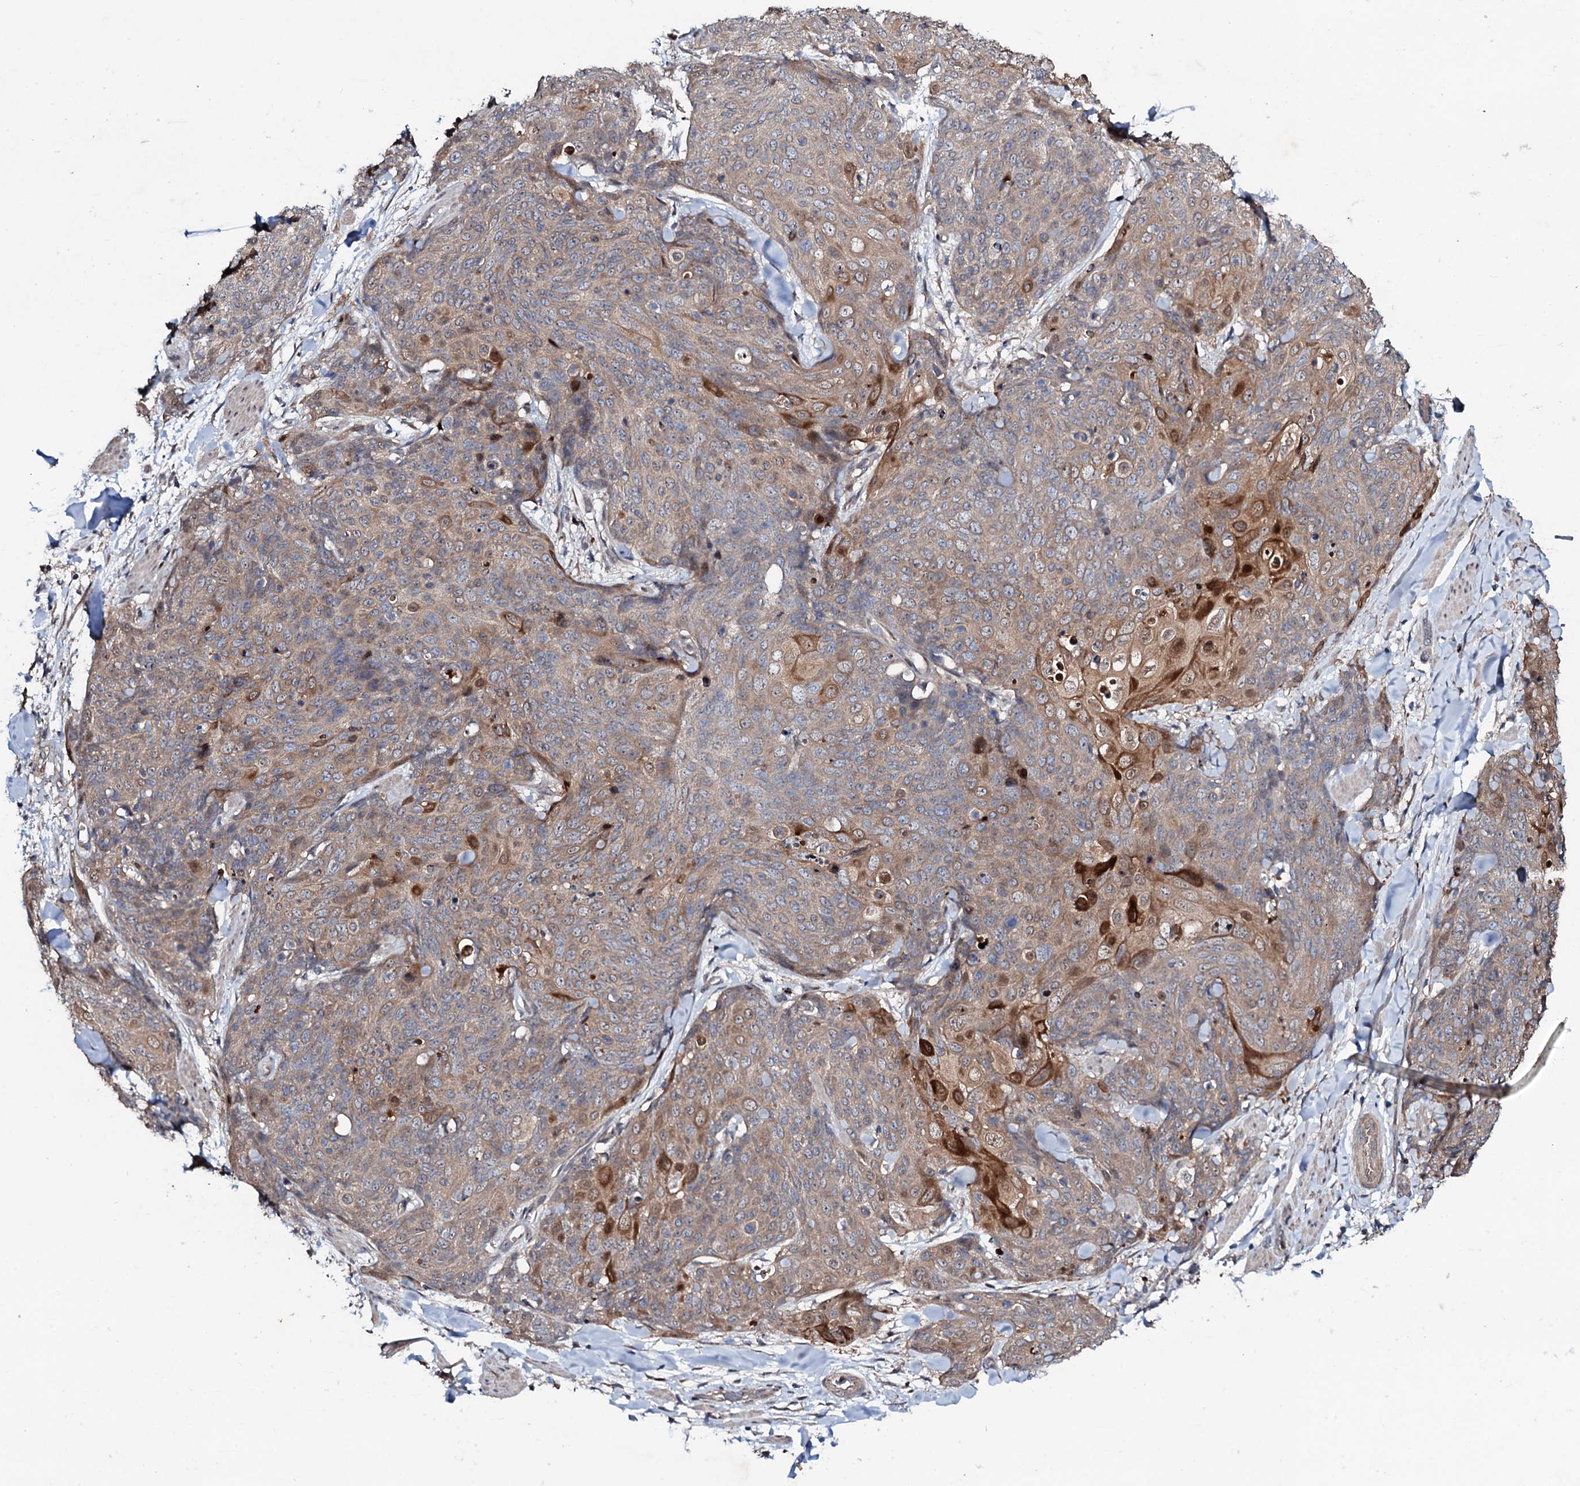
{"staining": {"intensity": "moderate", "quantity": "25%-75%", "location": "cytoplasmic/membranous"}, "tissue": "skin cancer", "cell_type": "Tumor cells", "image_type": "cancer", "snomed": [{"axis": "morphology", "description": "Squamous cell carcinoma, NOS"}, {"axis": "topography", "description": "Skin"}, {"axis": "topography", "description": "Vulva"}], "caption": "IHC of human squamous cell carcinoma (skin) displays medium levels of moderate cytoplasmic/membranous staining in approximately 25%-75% of tumor cells. Using DAB (3,3'-diaminobenzidine) (brown) and hematoxylin (blue) stains, captured at high magnification using brightfield microscopy.", "gene": "COG6", "patient": {"sex": "female", "age": 85}}